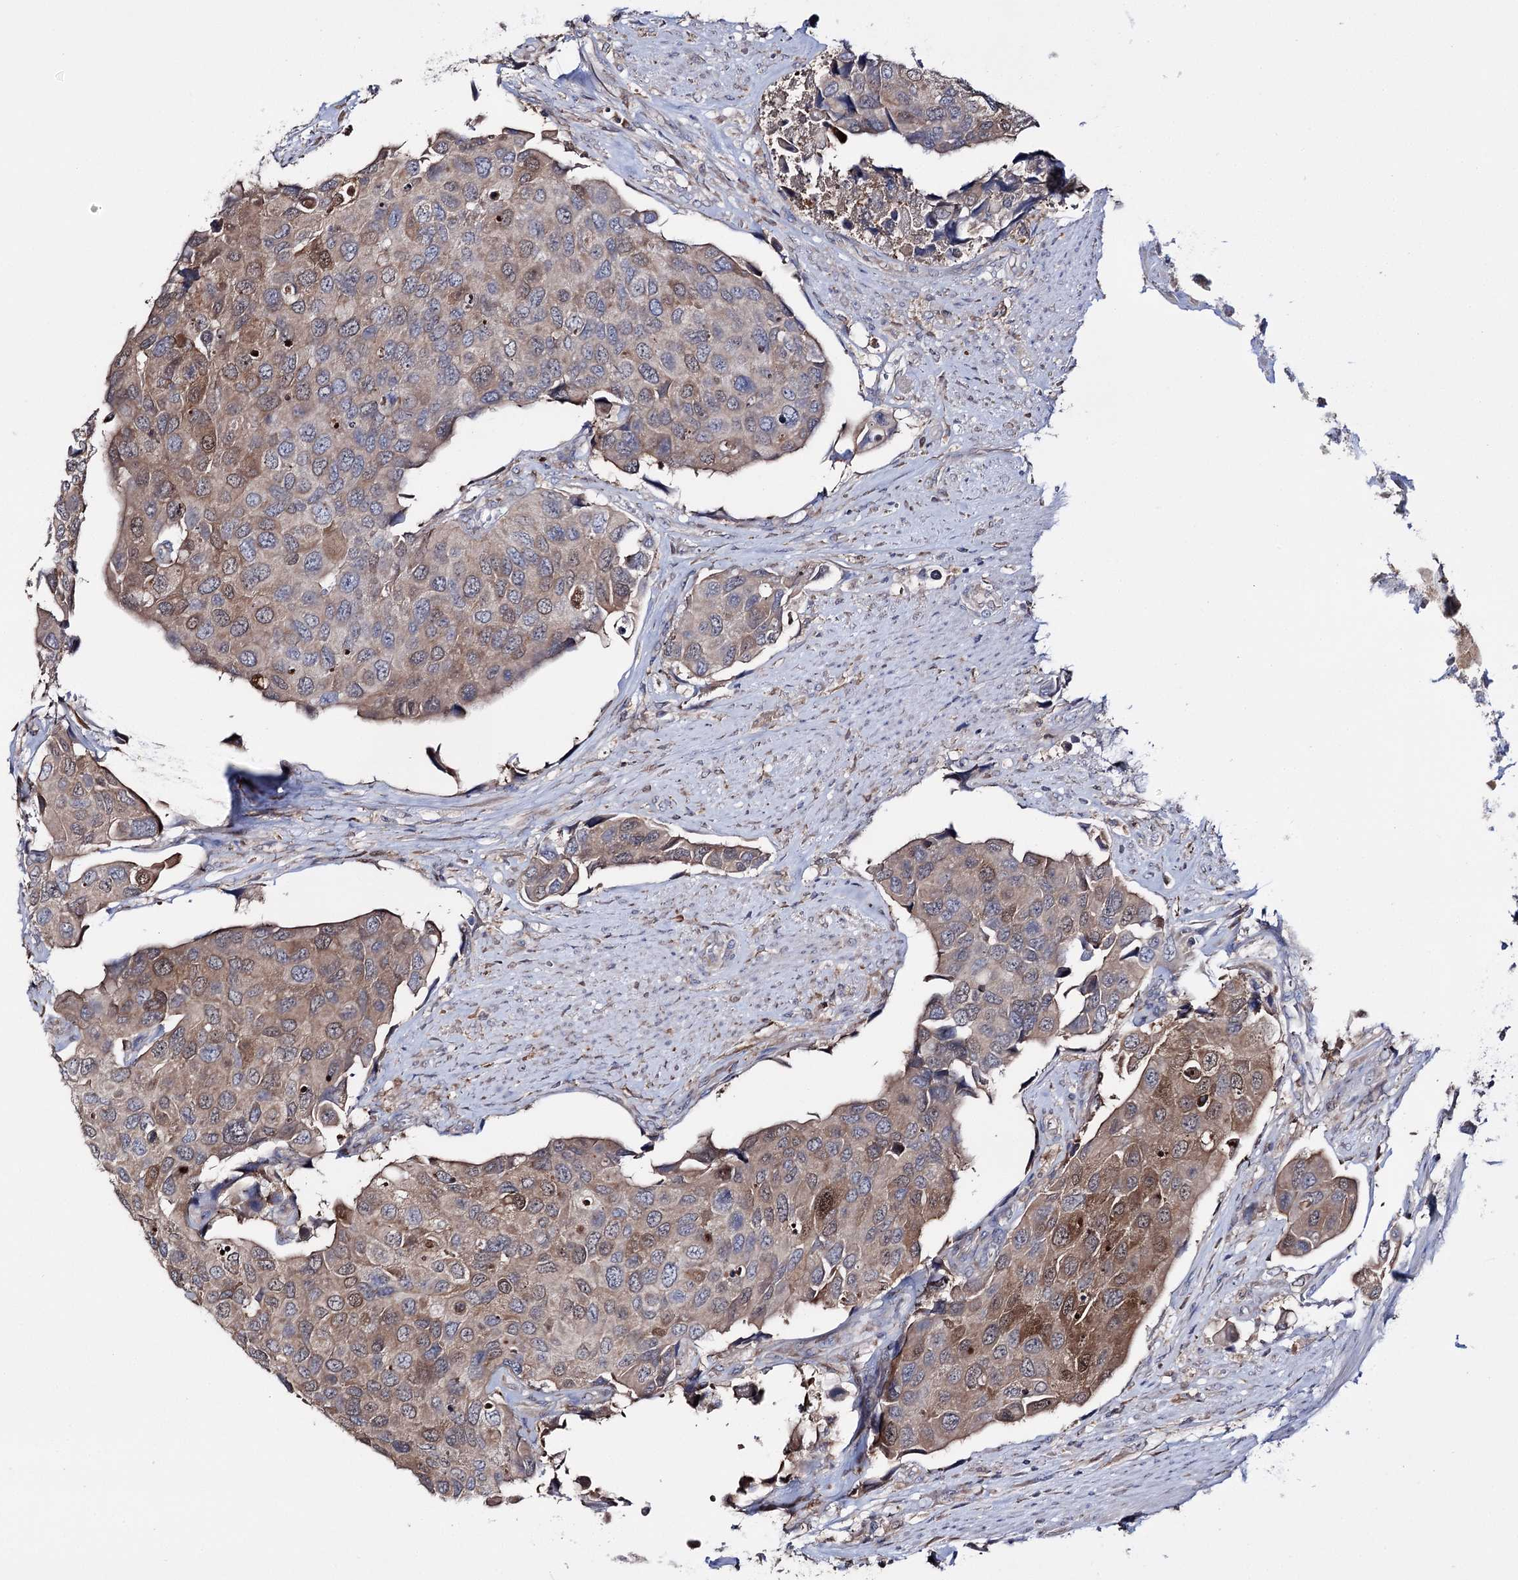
{"staining": {"intensity": "moderate", "quantity": ">75%", "location": "cytoplasmic/membranous,nuclear"}, "tissue": "urothelial cancer", "cell_type": "Tumor cells", "image_type": "cancer", "snomed": [{"axis": "morphology", "description": "Urothelial carcinoma, High grade"}, {"axis": "topography", "description": "Urinary bladder"}], "caption": "Immunohistochemistry of high-grade urothelial carcinoma demonstrates medium levels of moderate cytoplasmic/membranous and nuclear positivity in about >75% of tumor cells.", "gene": "PTER", "patient": {"sex": "male", "age": 74}}